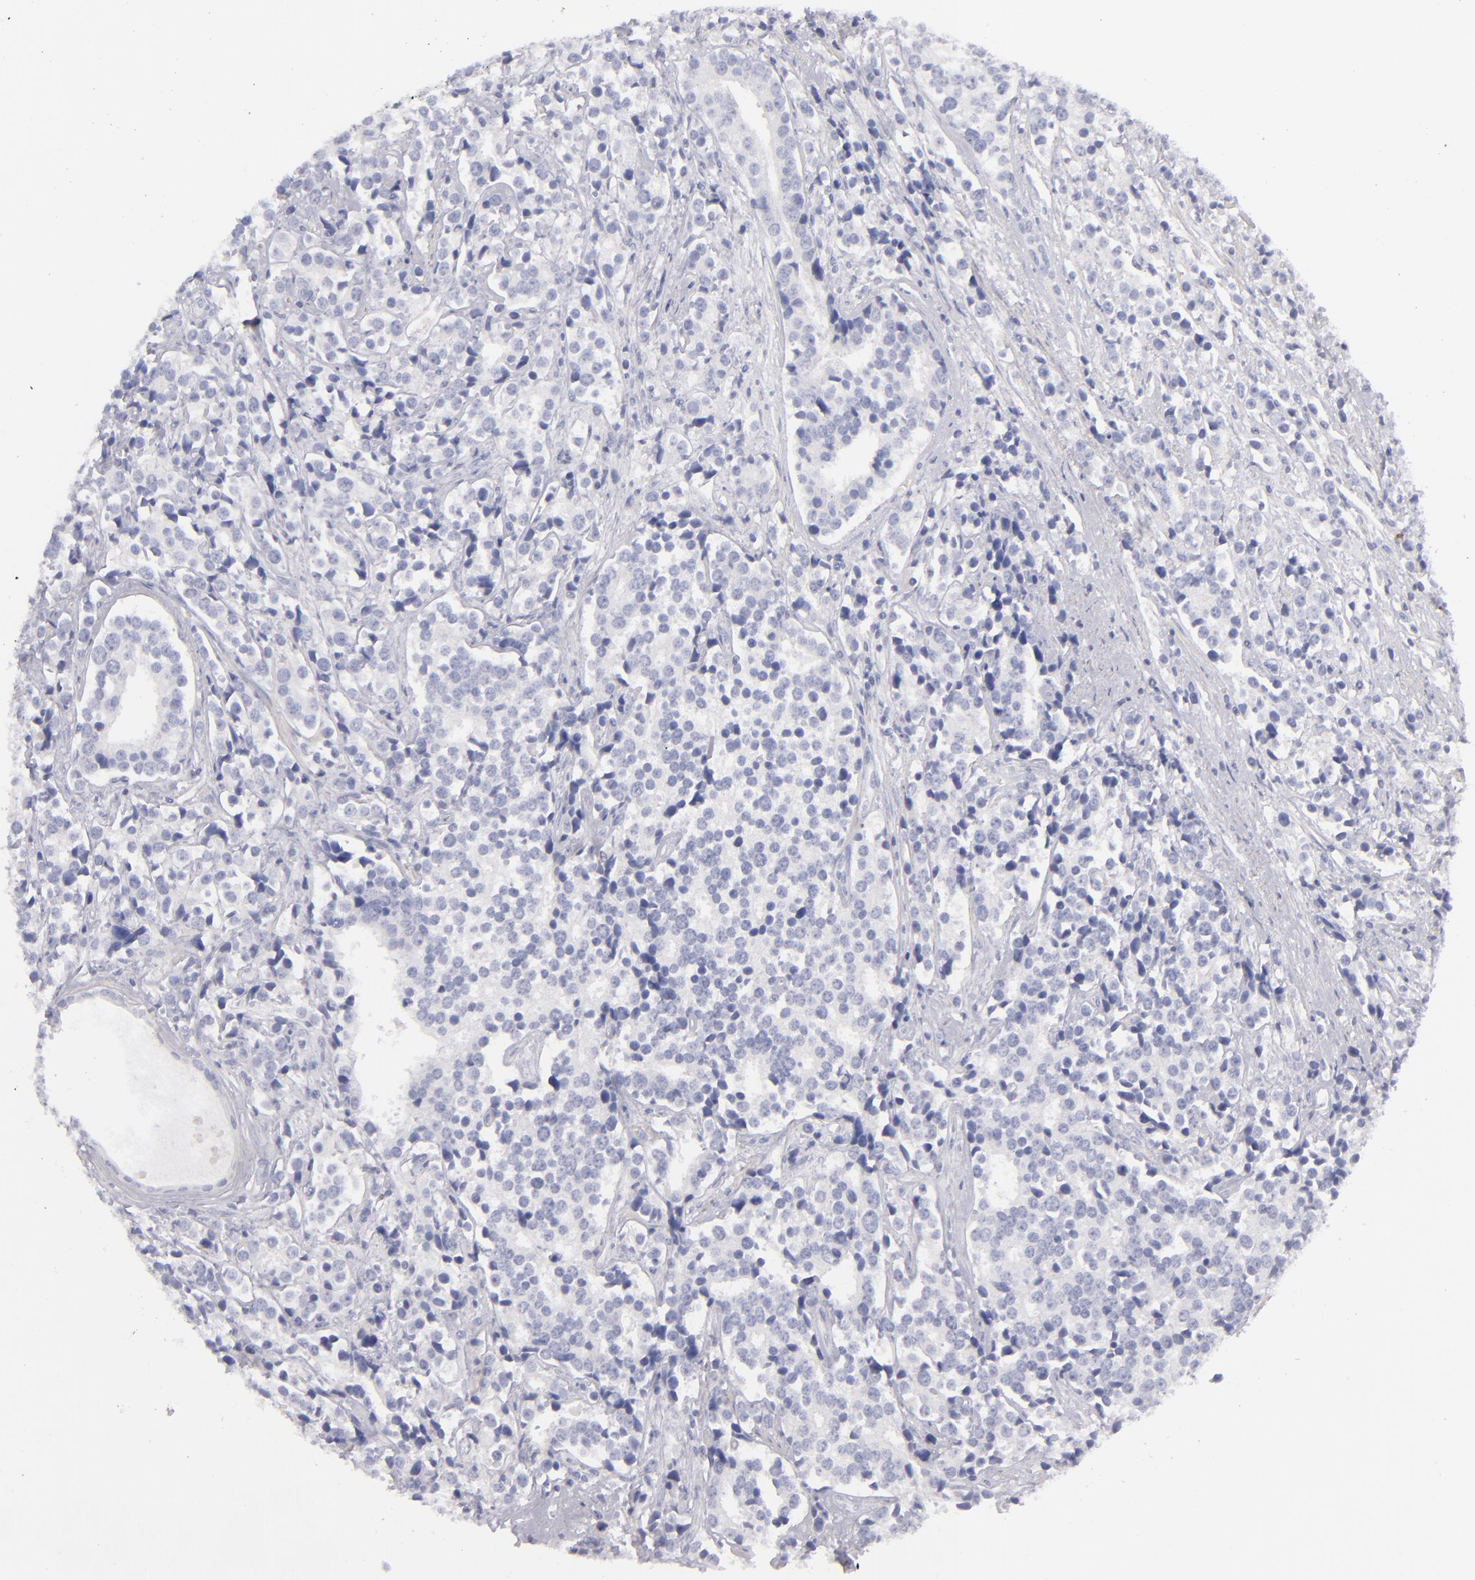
{"staining": {"intensity": "negative", "quantity": "none", "location": "none"}, "tissue": "prostate cancer", "cell_type": "Tumor cells", "image_type": "cancer", "snomed": [{"axis": "morphology", "description": "Adenocarcinoma, High grade"}, {"axis": "topography", "description": "Prostate"}], "caption": "The photomicrograph shows no significant positivity in tumor cells of prostate cancer. Brightfield microscopy of immunohistochemistry (IHC) stained with DAB (brown) and hematoxylin (blue), captured at high magnification.", "gene": "CD22", "patient": {"sex": "male", "age": 71}}